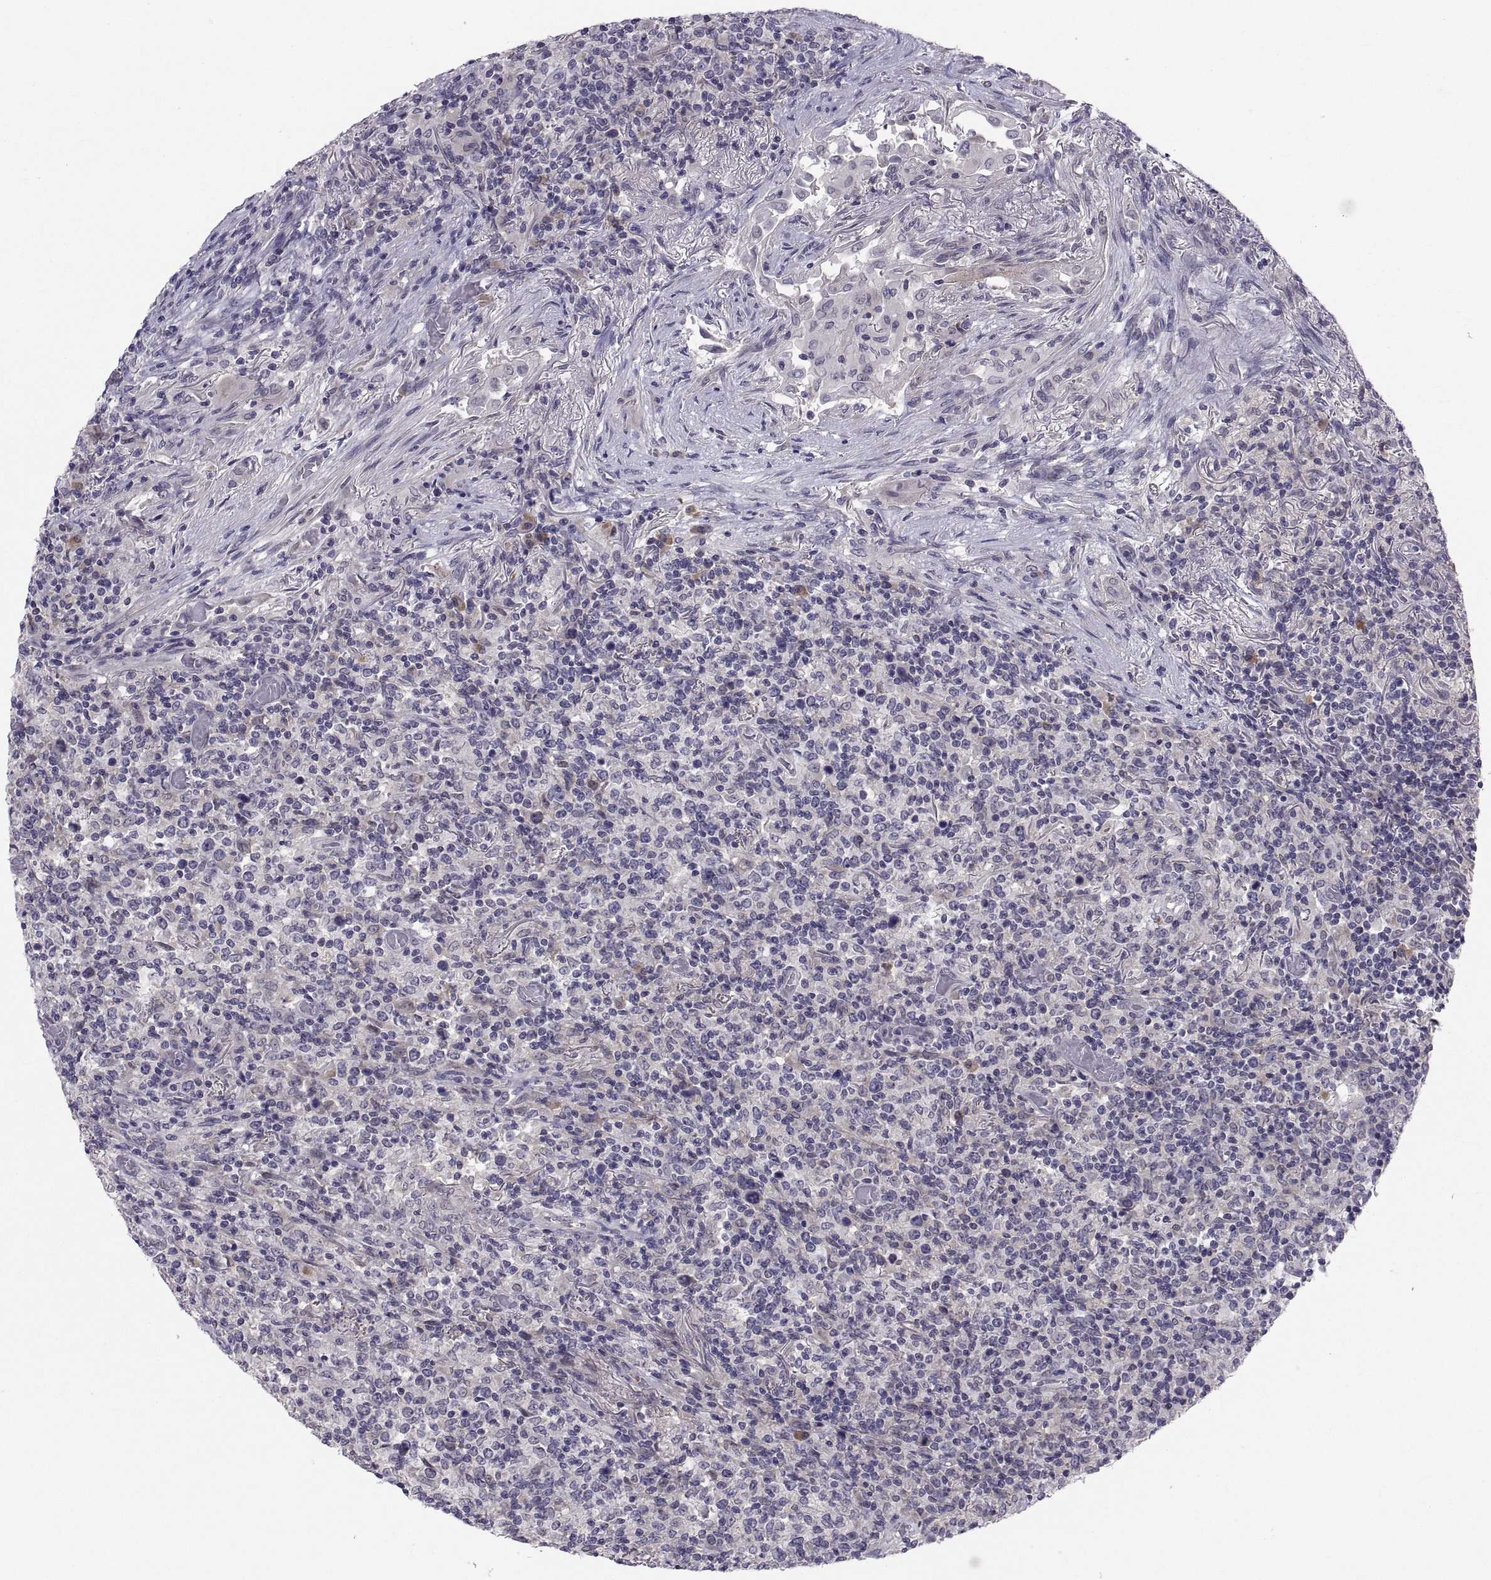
{"staining": {"intensity": "negative", "quantity": "none", "location": "none"}, "tissue": "lymphoma", "cell_type": "Tumor cells", "image_type": "cancer", "snomed": [{"axis": "morphology", "description": "Malignant lymphoma, non-Hodgkin's type, High grade"}, {"axis": "topography", "description": "Lung"}], "caption": "Human lymphoma stained for a protein using immunohistochemistry (IHC) exhibits no staining in tumor cells.", "gene": "PKP1", "patient": {"sex": "male", "age": 79}}